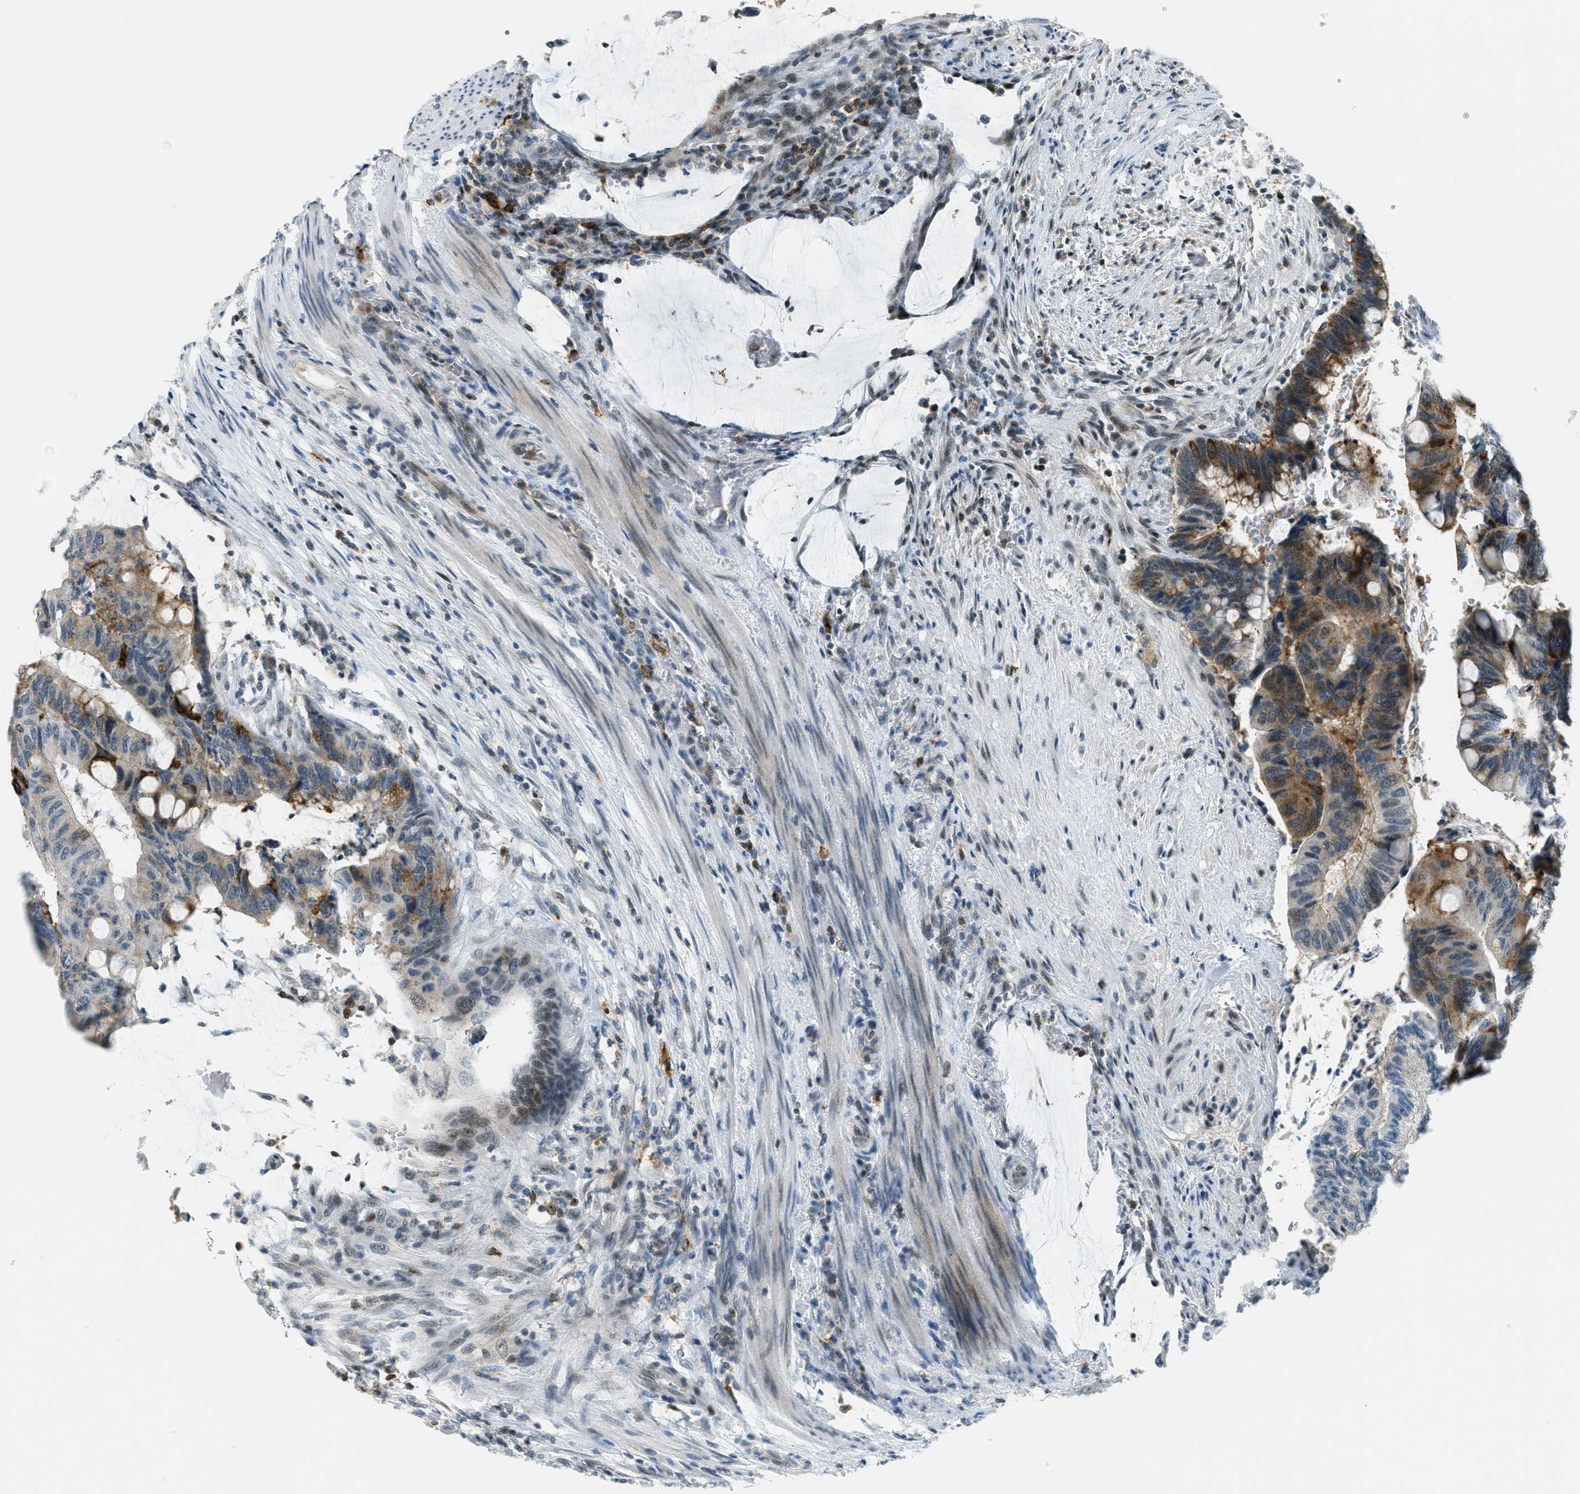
{"staining": {"intensity": "strong", "quantity": "<25%", "location": "cytoplasmic/membranous,nuclear"}, "tissue": "colorectal cancer", "cell_type": "Tumor cells", "image_type": "cancer", "snomed": [{"axis": "morphology", "description": "Normal tissue, NOS"}, {"axis": "morphology", "description": "Adenocarcinoma, NOS"}, {"axis": "topography", "description": "Rectum"}, {"axis": "topography", "description": "Peripheral nerve tissue"}], "caption": "IHC image of neoplastic tissue: colorectal adenocarcinoma stained using IHC exhibits medium levels of strong protein expression localized specifically in the cytoplasmic/membranous and nuclear of tumor cells, appearing as a cytoplasmic/membranous and nuclear brown color.", "gene": "FYN", "patient": {"sex": "male", "age": 92}}